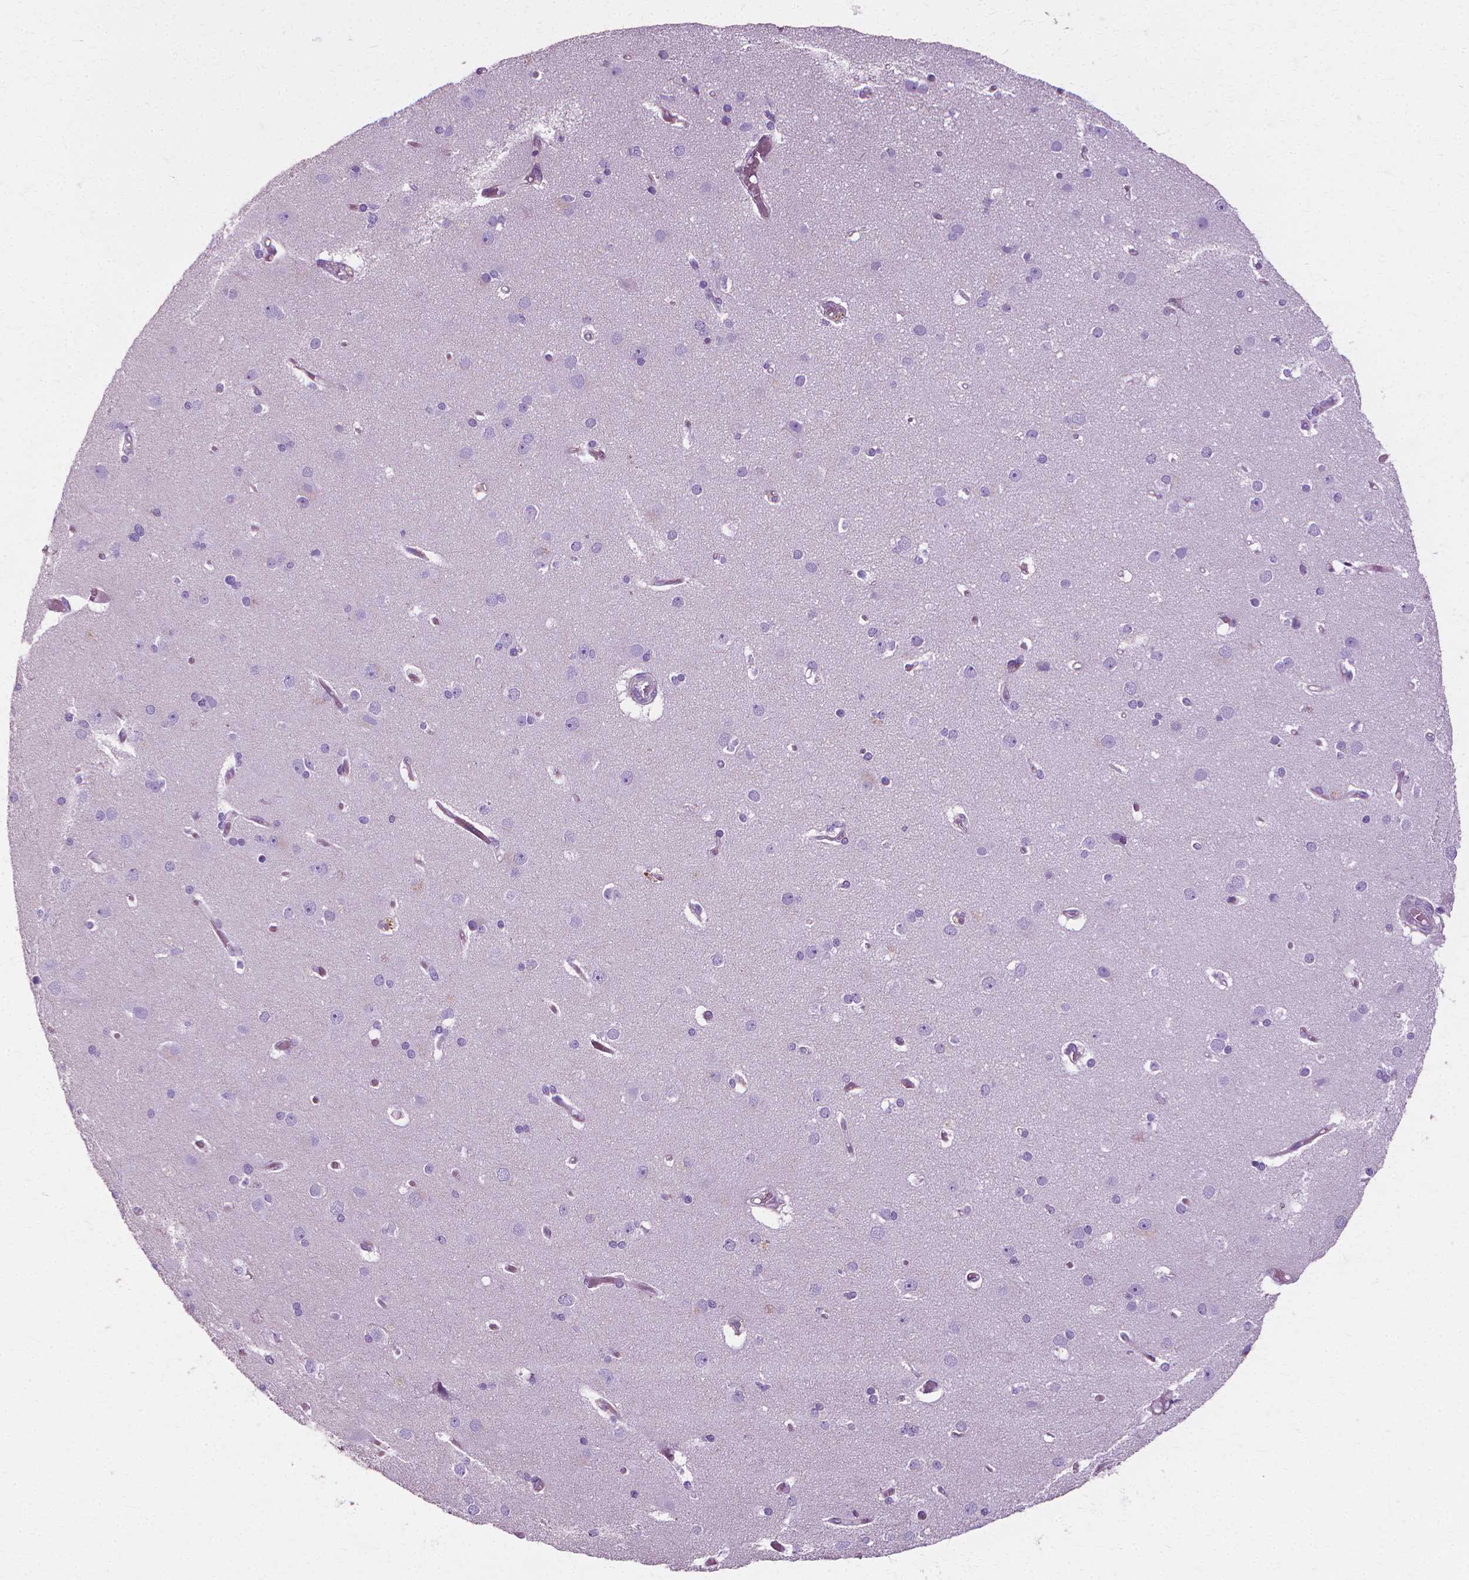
{"staining": {"intensity": "negative", "quantity": "none", "location": "none"}, "tissue": "cerebral cortex", "cell_type": "Endothelial cells", "image_type": "normal", "snomed": [{"axis": "morphology", "description": "Normal tissue, NOS"}, {"axis": "morphology", "description": "Glioma, malignant, High grade"}, {"axis": "topography", "description": "Cerebral cortex"}], "caption": "This is an IHC photomicrograph of normal human cerebral cortex. There is no expression in endothelial cells.", "gene": "CFAP157", "patient": {"sex": "male", "age": 71}}